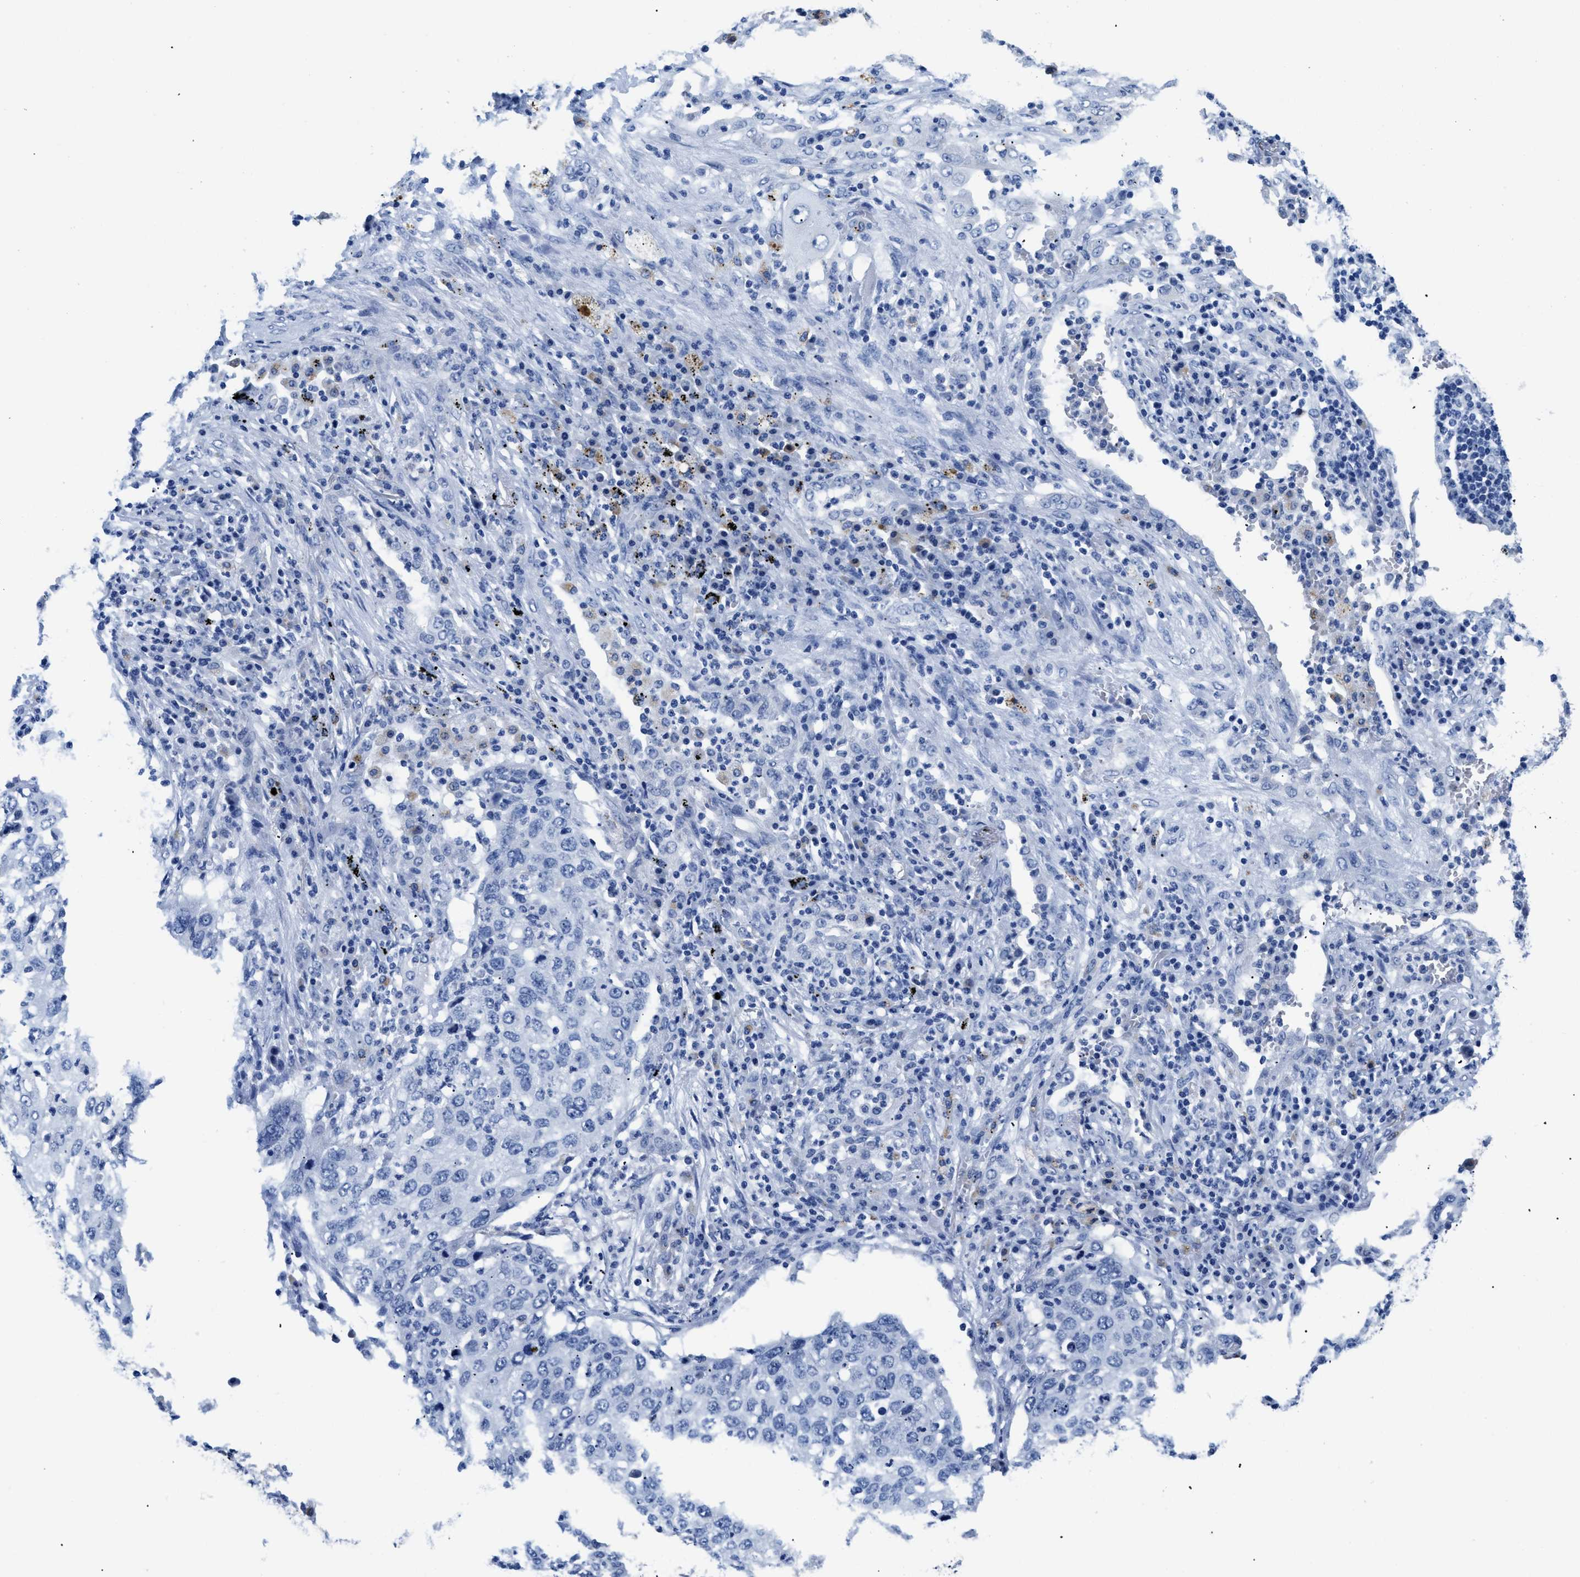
{"staining": {"intensity": "negative", "quantity": "none", "location": "none"}, "tissue": "lung cancer", "cell_type": "Tumor cells", "image_type": "cancer", "snomed": [{"axis": "morphology", "description": "Squamous cell carcinoma, NOS"}, {"axis": "topography", "description": "Lung"}], "caption": "A histopathology image of human lung squamous cell carcinoma is negative for staining in tumor cells. The staining is performed using DAB (3,3'-diaminobenzidine) brown chromogen with nuclei counter-stained in using hematoxylin.", "gene": "APOBEC2", "patient": {"sex": "female", "age": 63}}